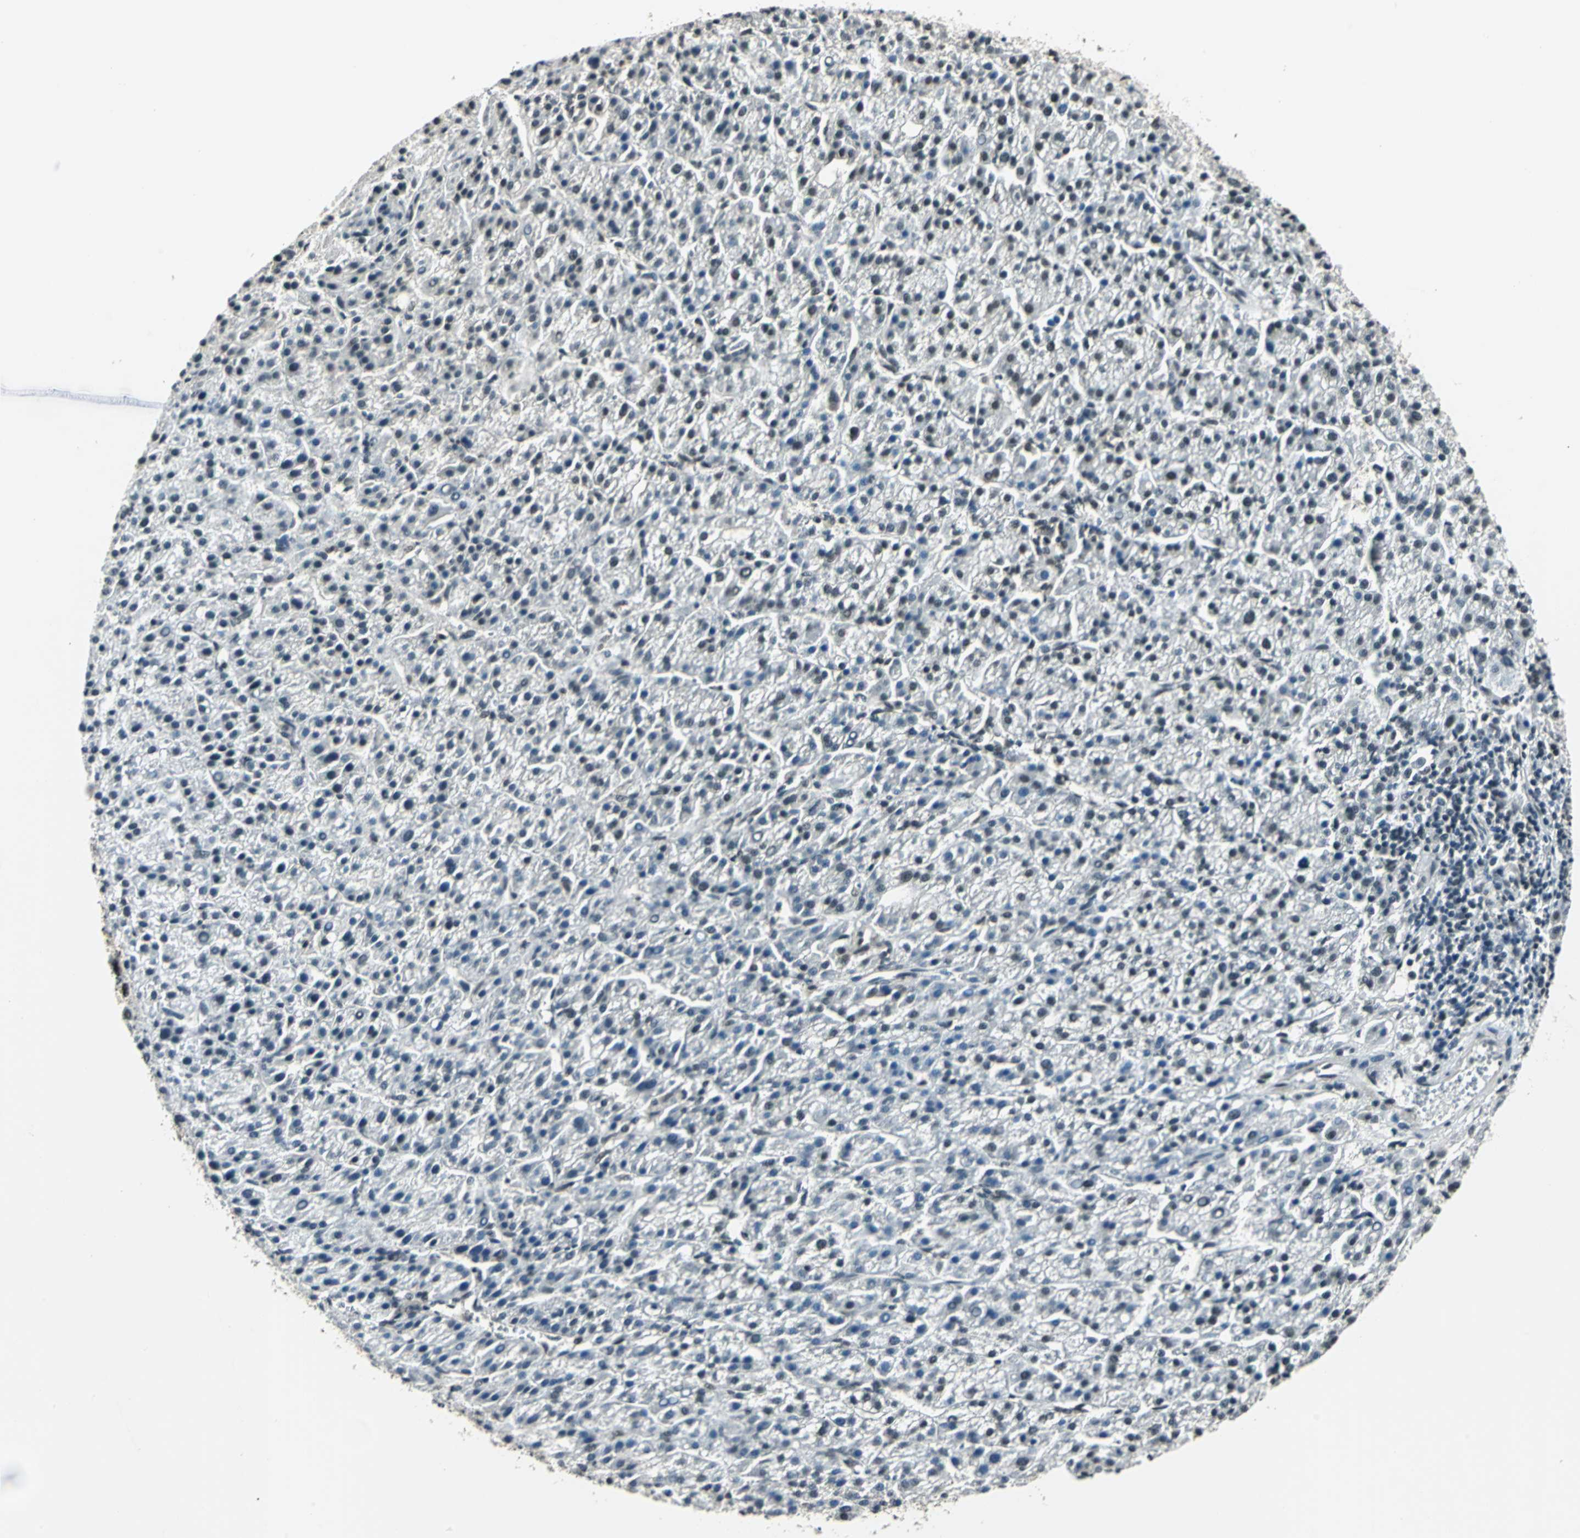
{"staining": {"intensity": "moderate", "quantity": "<25%", "location": "nuclear"}, "tissue": "liver cancer", "cell_type": "Tumor cells", "image_type": "cancer", "snomed": [{"axis": "morphology", "description": "Carcinoma, Hepatocellular, NOS"}, {"axis": "topography", "description": "Liver"}], "caption": "This micrograph demonstrates liver hepatocellular carcinoma stained with immunohistochemistry to label a protein in brown. The nuclear of tumor cells show moderate positivity for the protein. Nuclei are counter-stained blue.", "gene": "RBM14", "patient": {"sex": "female", "age": 58}}